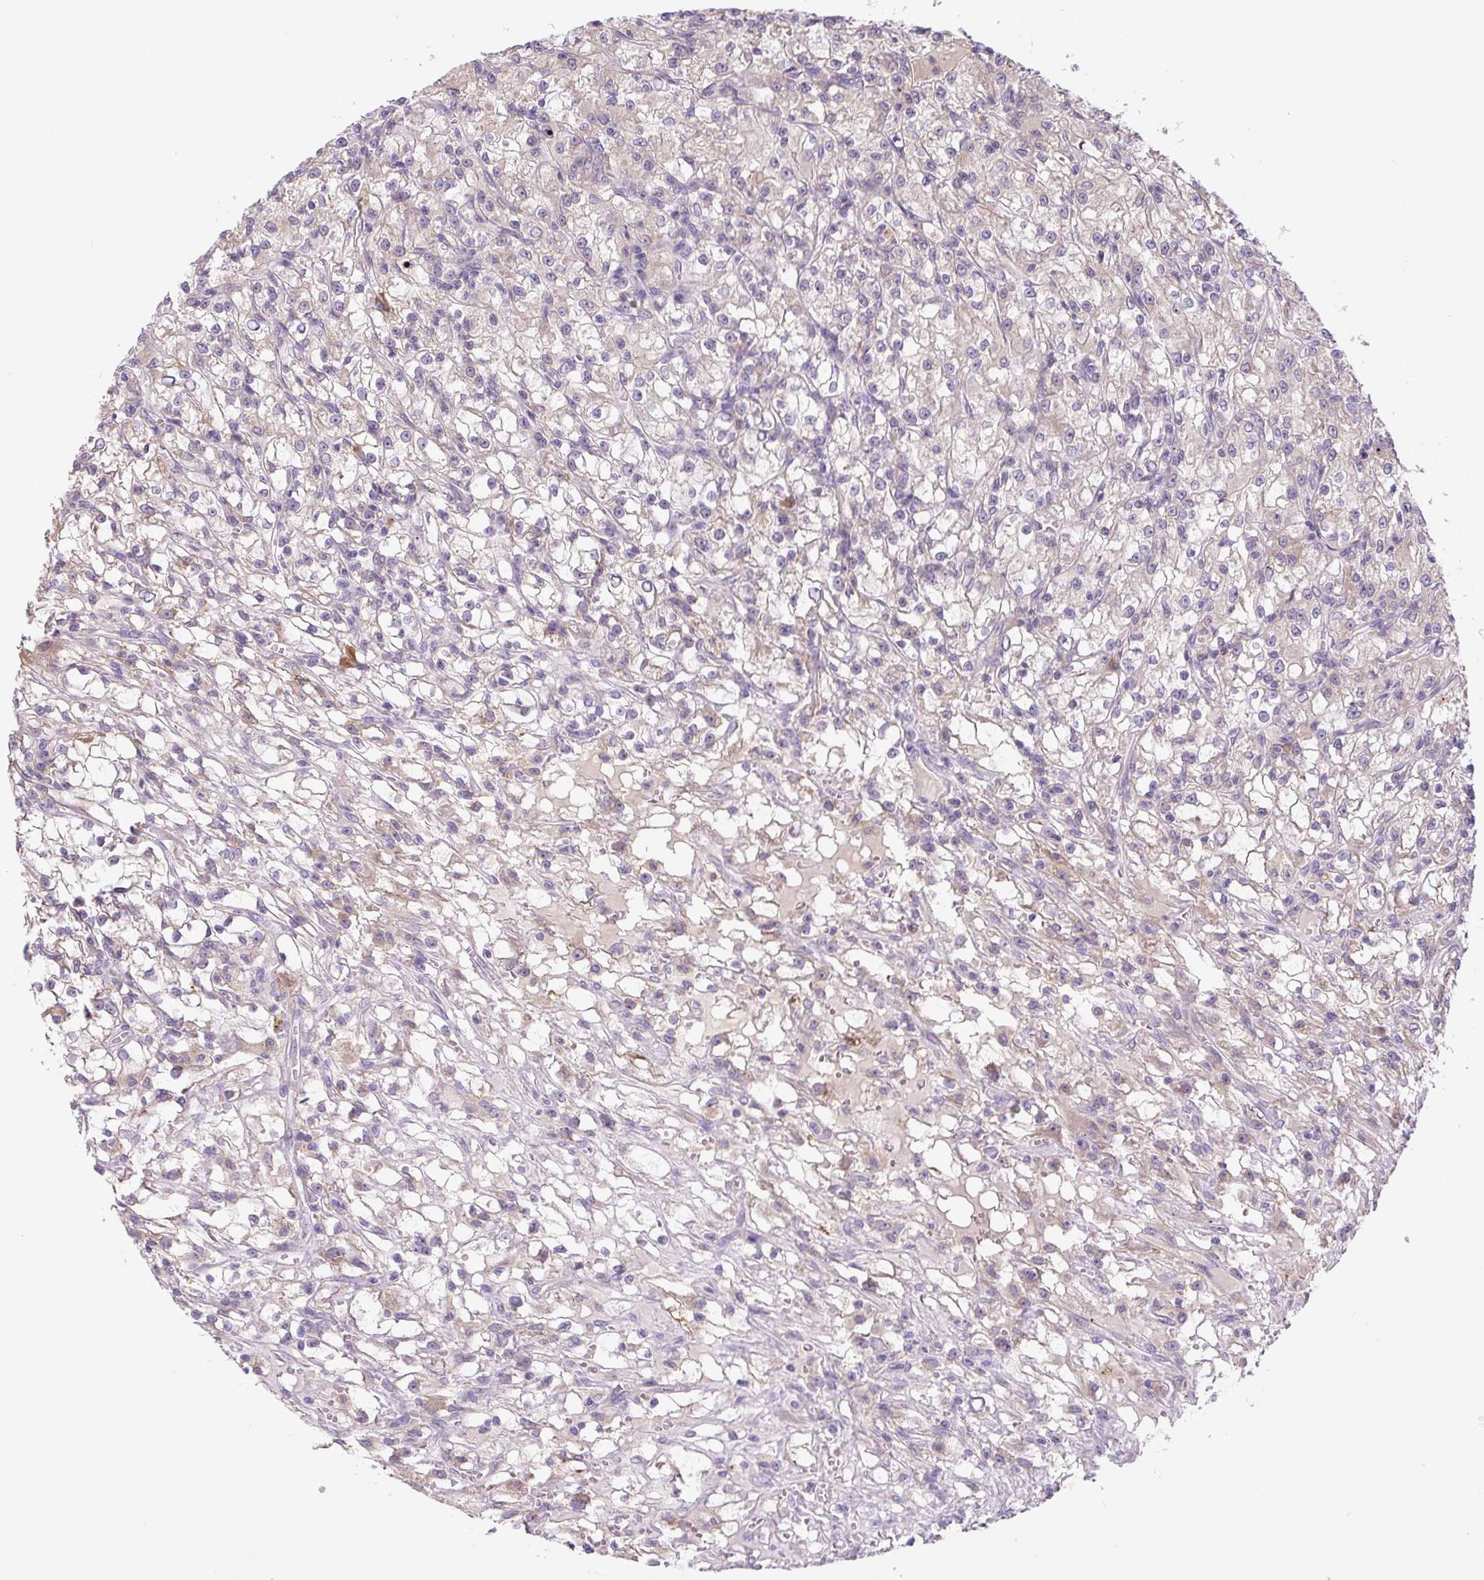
{"staining": {"intensity": "negative", "quantity": "none", "location": "none"}, "tissue": "renal cancer", "cell_type": "Tumor cells", "image_type": "cancer", "snomed": [{"axis": "morphology", "description": "Adenocarcinoma, NOS"}, {"axis": "topography", "description": "Kidney"}], "caption": "Human adenocarcinoma (renal) stained for a protein using immunohistochemistry (IHC) reveals no expression in tumor cells.", "gene": "FZD5", "patient": {"sex": "female", "age": 59}}